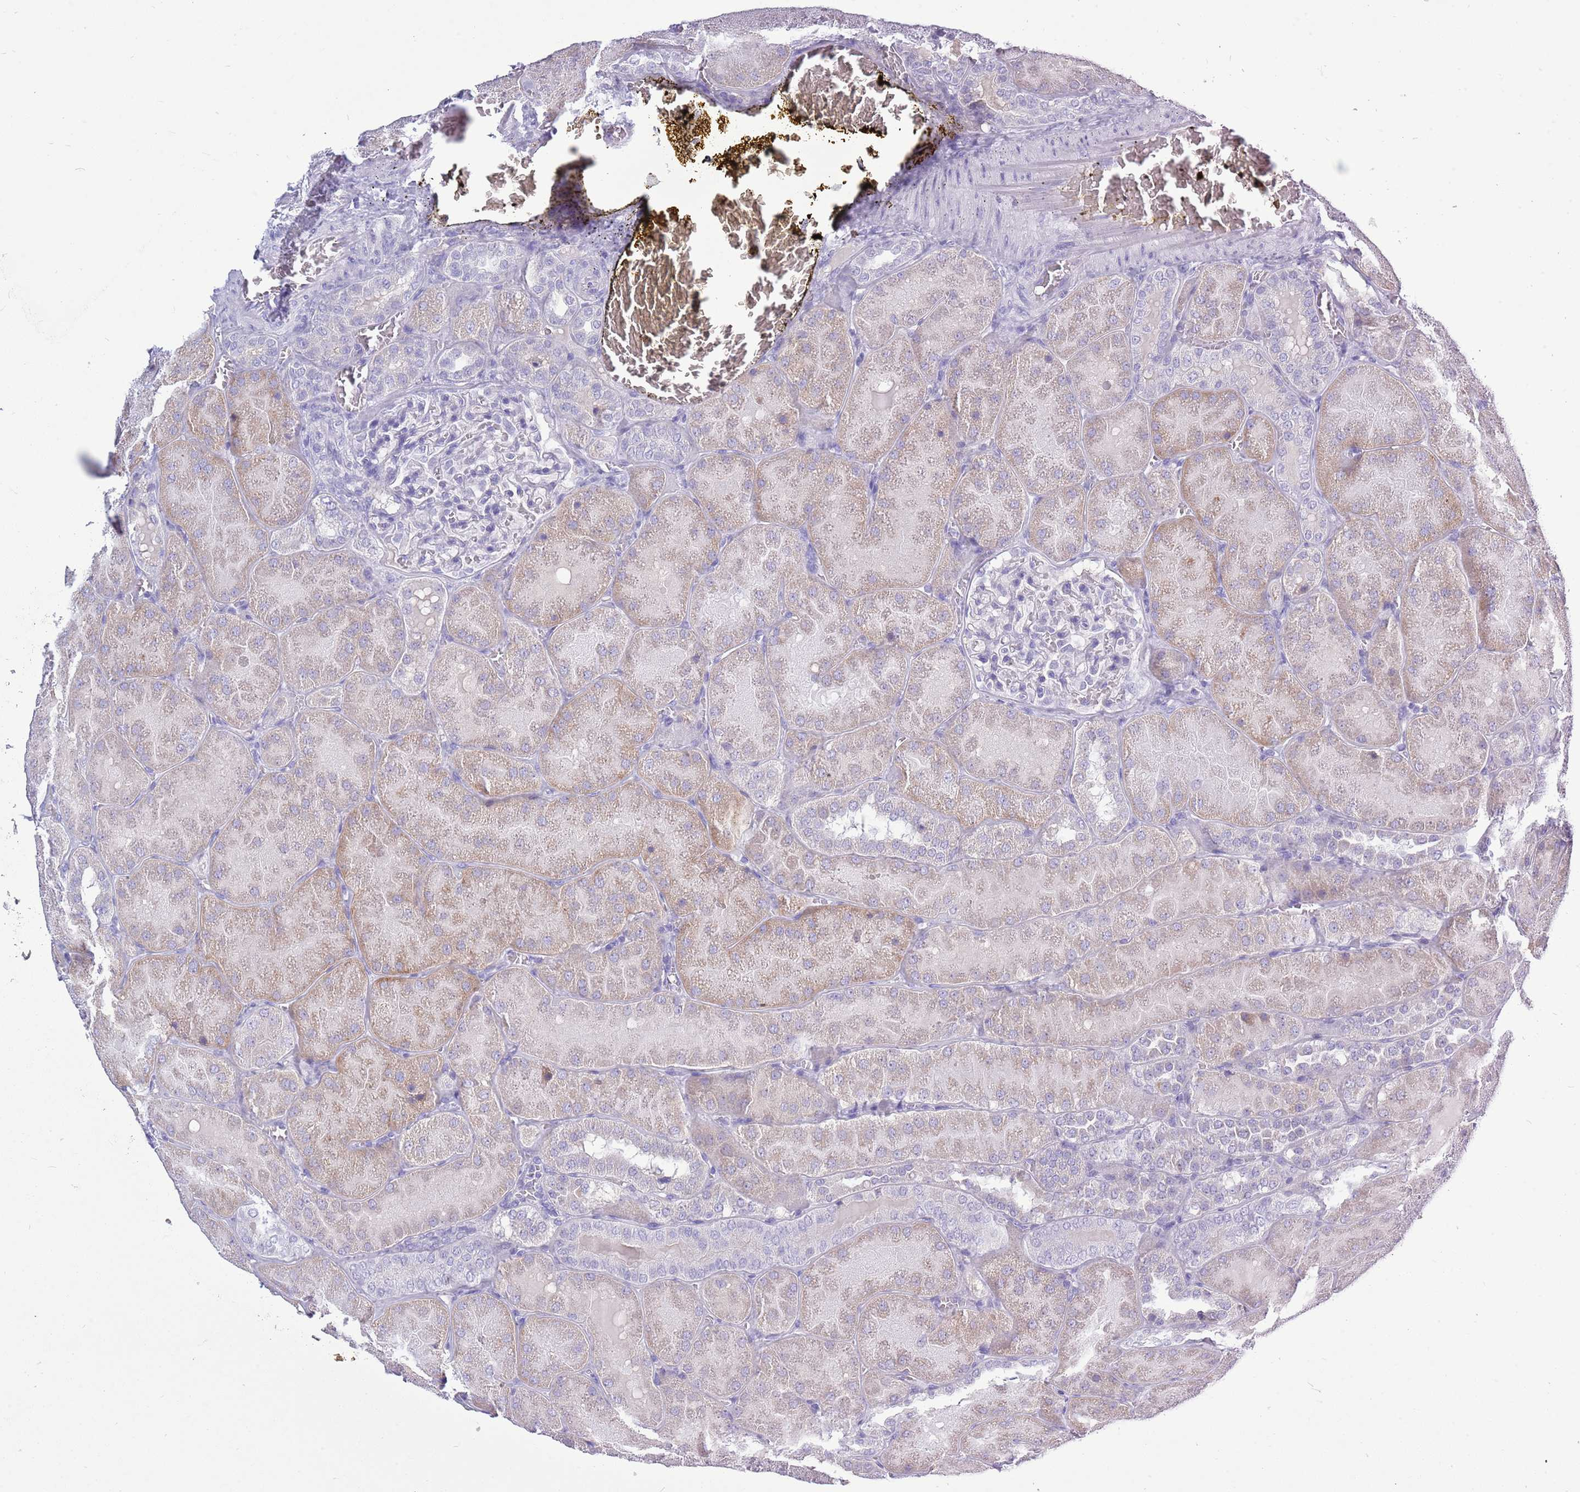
{"staining": {"intensity": "negative", "quantity": "none", "location": "none"}, "tissue": "kidney", "cell_type": "Cells in glomeruli", "image_type": "normal", "snomed": [{"axis": "morphology", "description": "Normal tissue, NOS"}, {"axis": "topography", "description": "Kidney"}], "caption": "This is a micrograph of immunohistochemistry (IHC) staining of benign kidney, which shows no positivity in cells in glomeruli. (Stains: DAB immunohistochemistry (IHC) with hematoxylin counter stain, Microscopy: brightfield microscopy at high magnification).", "gene": "ZNF425", "patient": {"sex": "male", "age": 28}}